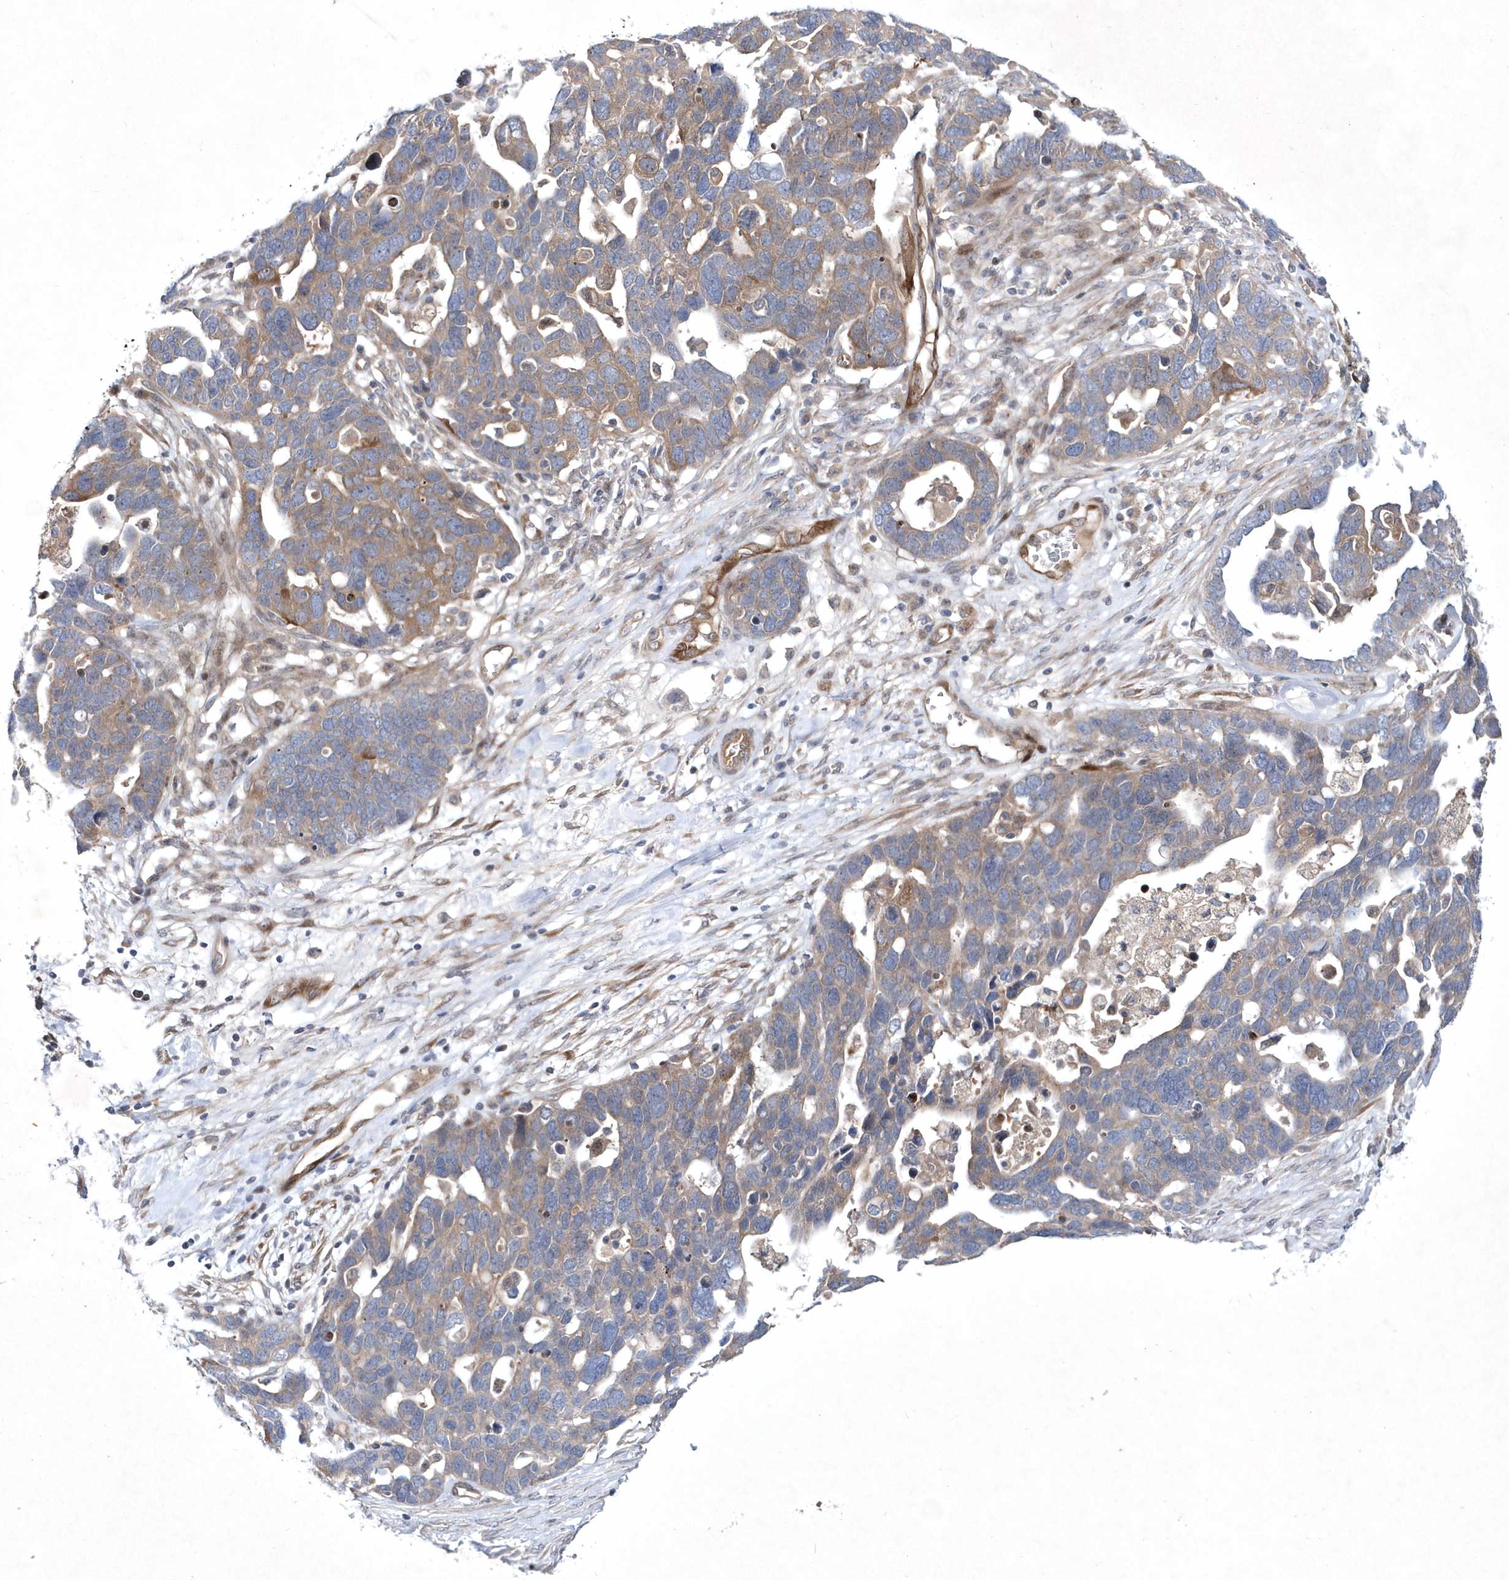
{"staining": {"intensity": "moderate", "quantity": "25%-75%", "location": "cytoplasmic/membranous"}, "tissue": "ovarian cancer", "cell_type": "Tumor cells", "image_type": "cancer", "snomed": [{"axis": "morphology", "description": "Cystadenocarcinoma, serous, NOS"}, {"axis": "topography", "description": "Ovary"}], "caption": "Immunohistochemical staining of ovarian cancer (serous cystadenocarcinoma) shows medium levels of moderate cytoplasmic/membranous expression in about 25%-75% of tumor cells.", "gene": "DSPP", "patient": {"sex": "female", "age": 54}}